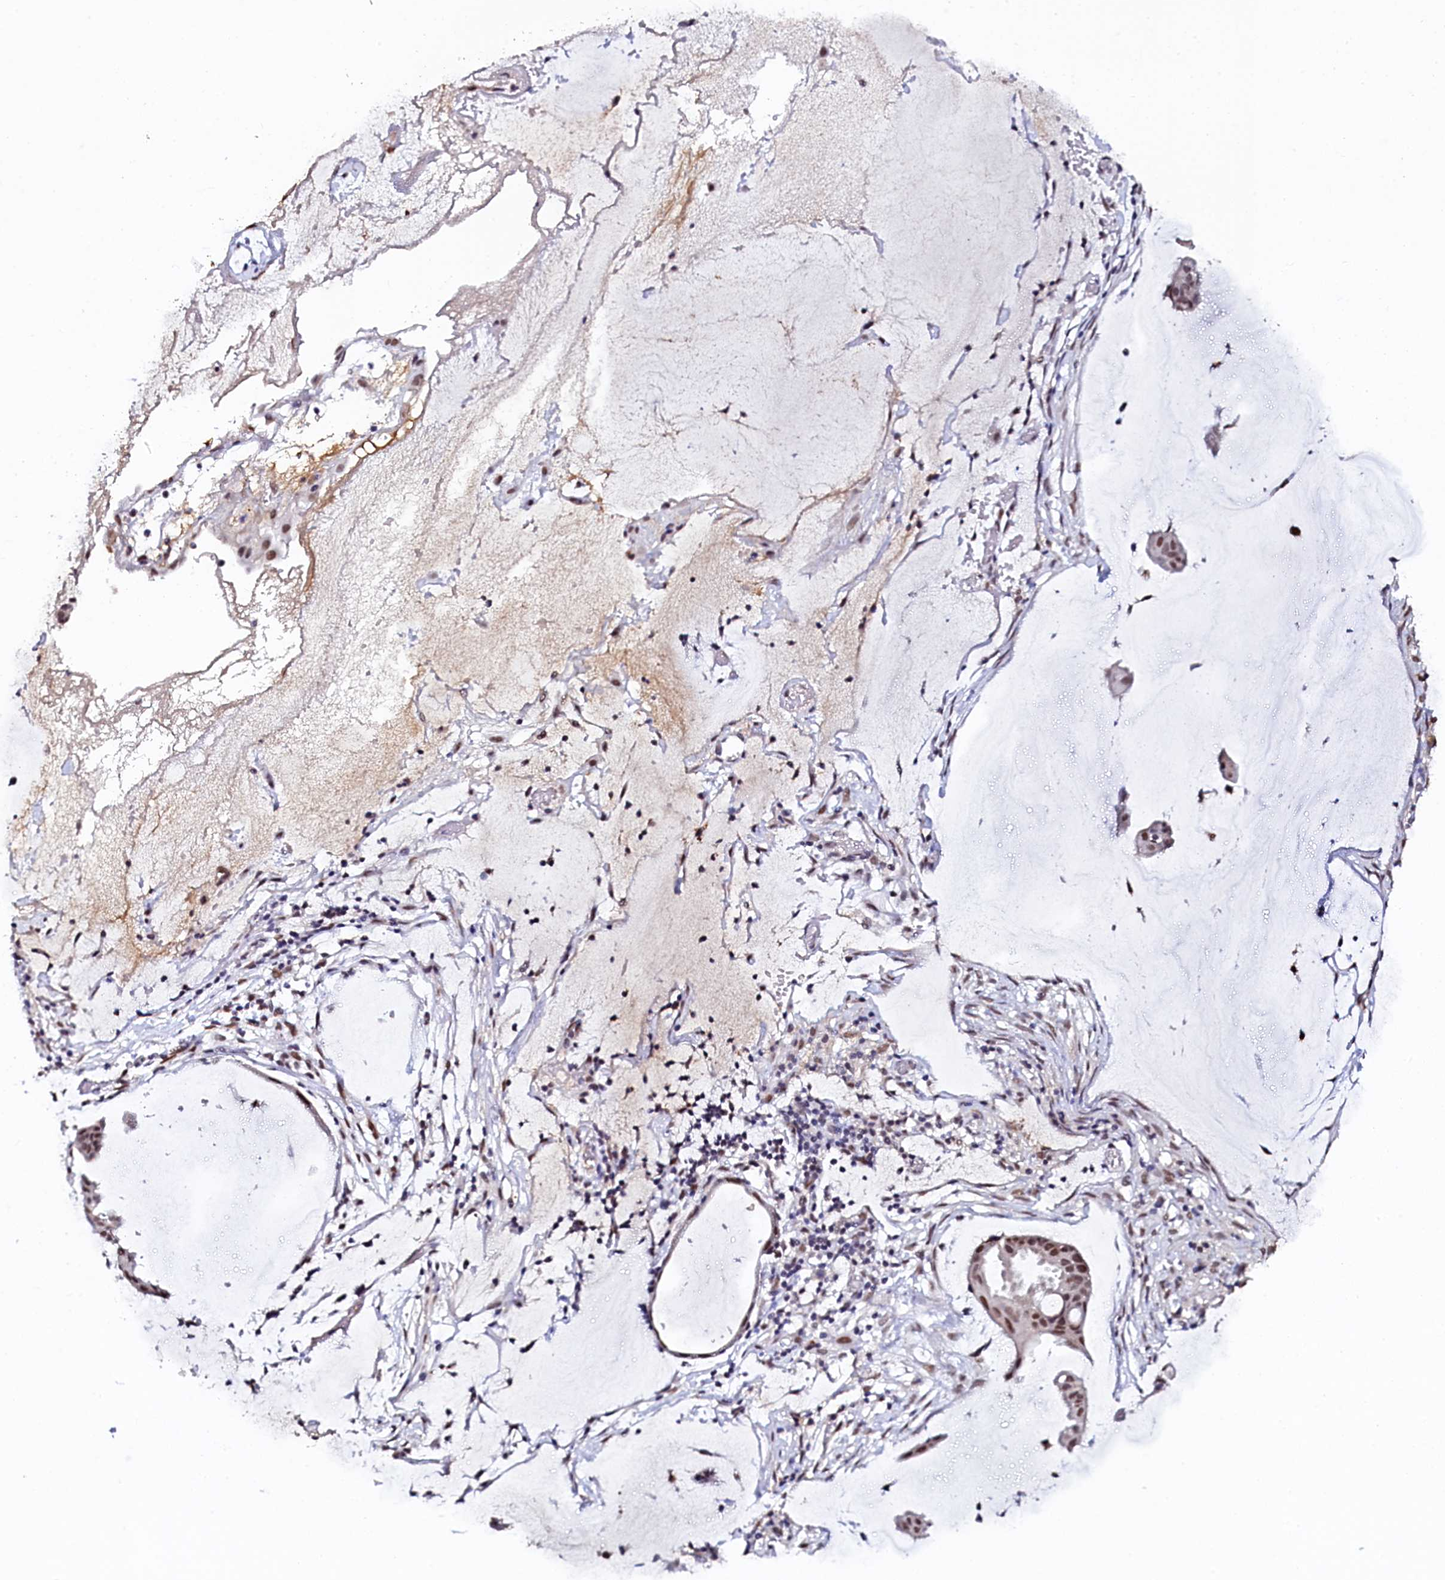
{"staining": {"intensity": "moderate", "quantity": ">75%", "location": "nuclear"}, "tissue": "ovarian cancer", "cell_type": "Tumor cells", "image_type": "cancer", "snomed": [{"axis": "morphology", "description": "Cystadenocarcinoma, mucinous, NOS"}, {"axis": "topography", "description": "Ovary"}], "caption": "Protein expression analysis of human ovarian cancer reveals moderate nuclear staining in approximately >75% of tumor cells.", "gene": "INTS14", "patient": {"sex": "female", "age": 73}}